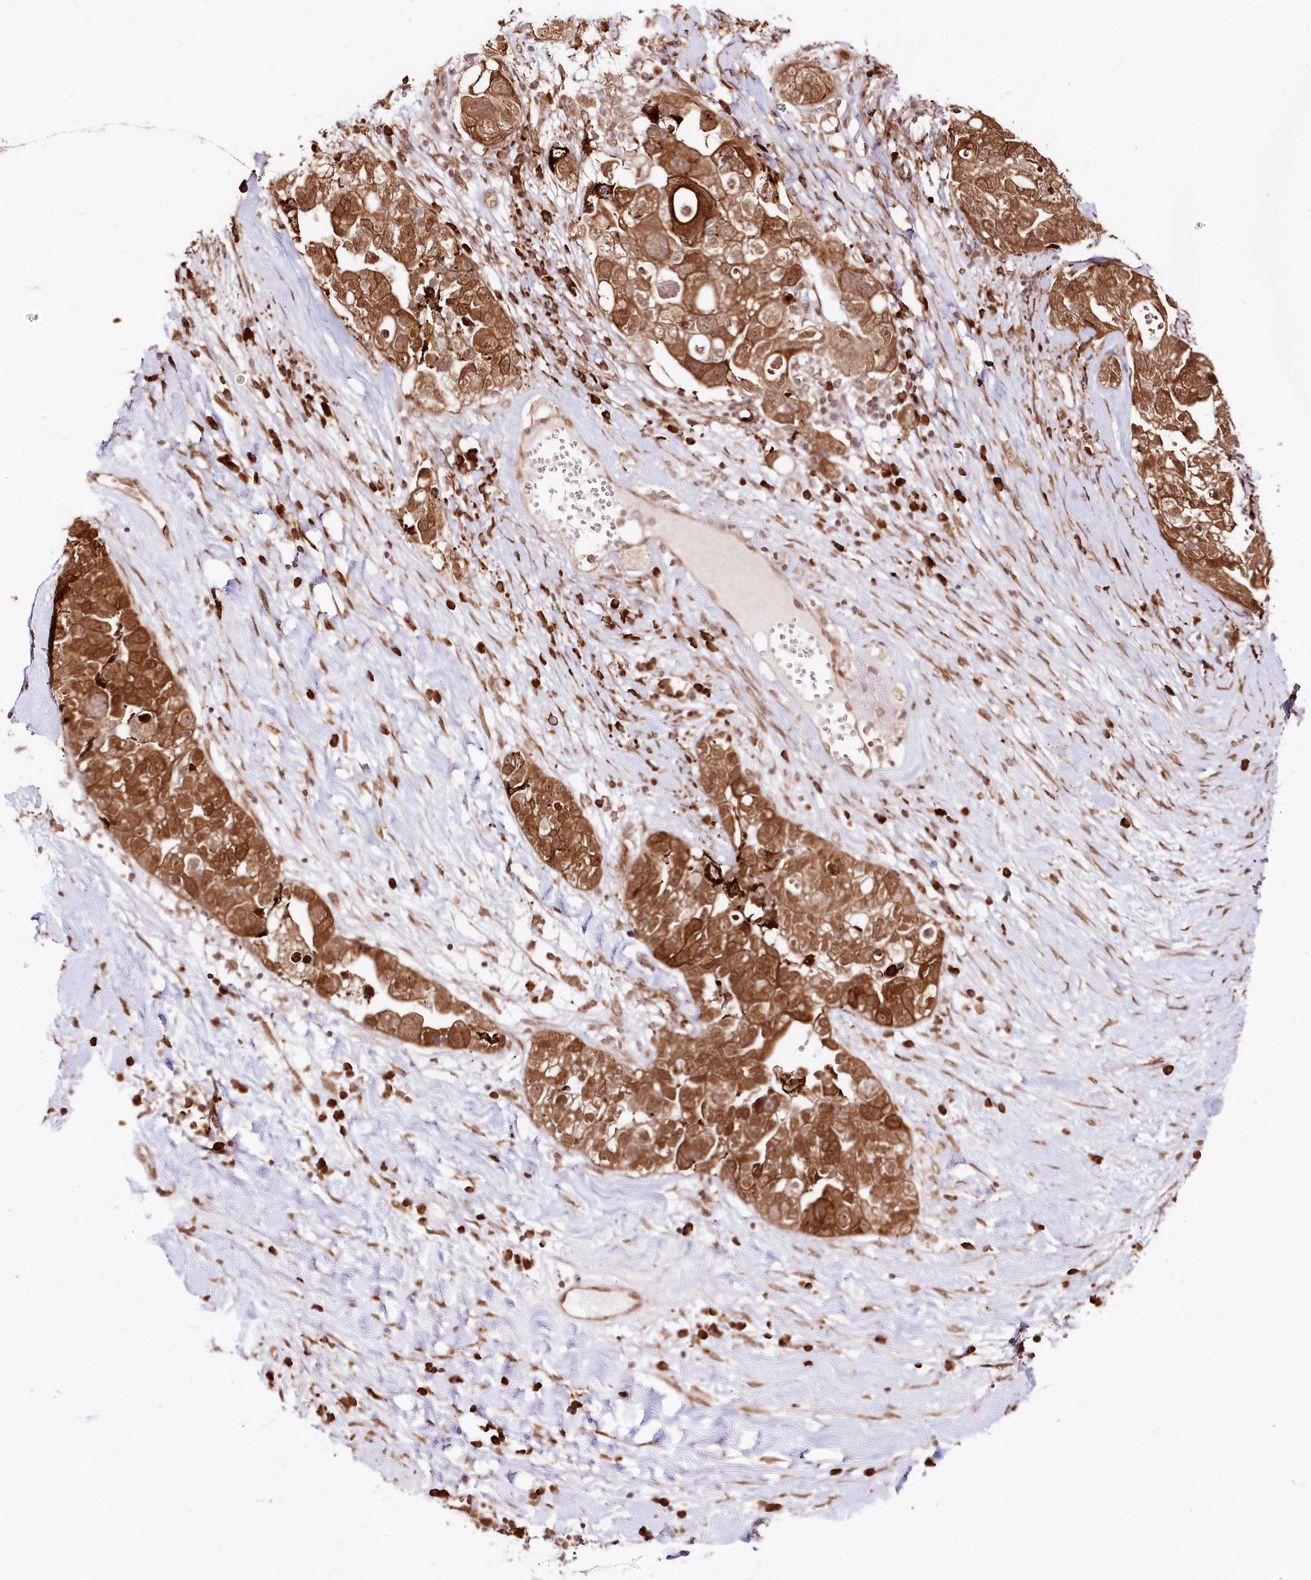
{"staining": {"intensity": "strong", "quantity": ">75%", "location": "cytoplasmic/membranous,nuclear"}, "tissue": "ovarian cancer", "cell_type": "Tumor cells", "image_type": "cancer", "snomed": [{"axis": "morphology", "description": "Carcinoma, NOS"}, {"axis": "morphology", "description": "Cystadenocarcinoma, serous, NOS"}, {"axis": "topography", "description": "Ovary"}], "caption": "Human ovarian cancer stained with a brown dye displays strong cytoplasmic/membranous and nuclear positive positivity in approximately >75% of tumor cells.", "gene": "ENSG00000144785", "patient": {"sex": "female", "age": 69}}